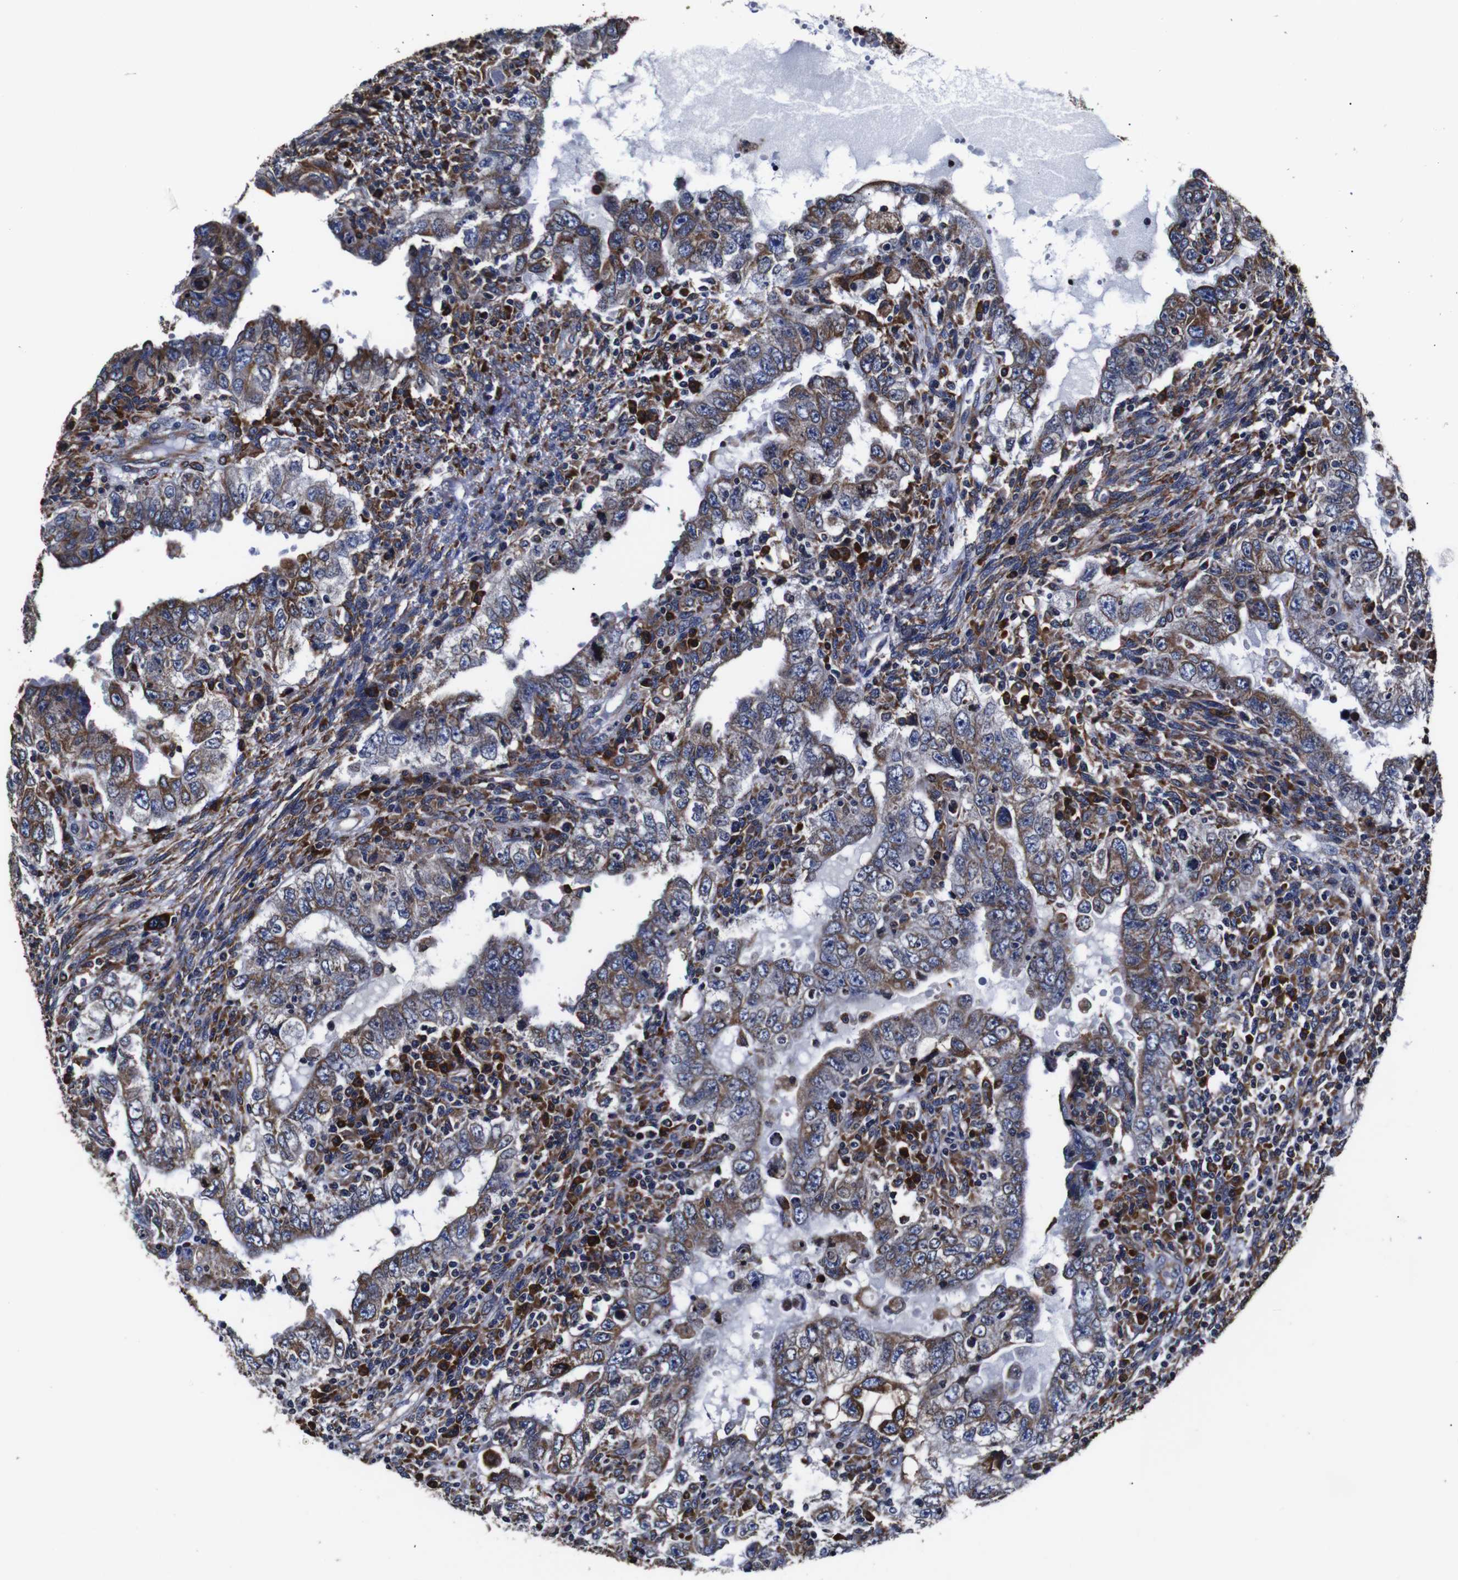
{"staining": {"intensity": "moderate", "quantity": "25%-75%", "location": "cytoplasmic/membranous"}, "tissue": "testis cancer", "cell_type": "Tumor cells", "image_type": "cancer", "snomed": [{"axis": "morphology", "description": "Carcinoma, Embryonal, NOS"}, {"axis": "topography", "description": "Testis"}], "caption": "About 25%-75% of tumor cells in human embryonal carcinoma (testis) exhibit moderate cytoplasmic/membranous protein positivity as visualized by brown immunohistochemical staining.", "gene": "PPIB", "patient": {"sex": "male", "age": 26}}